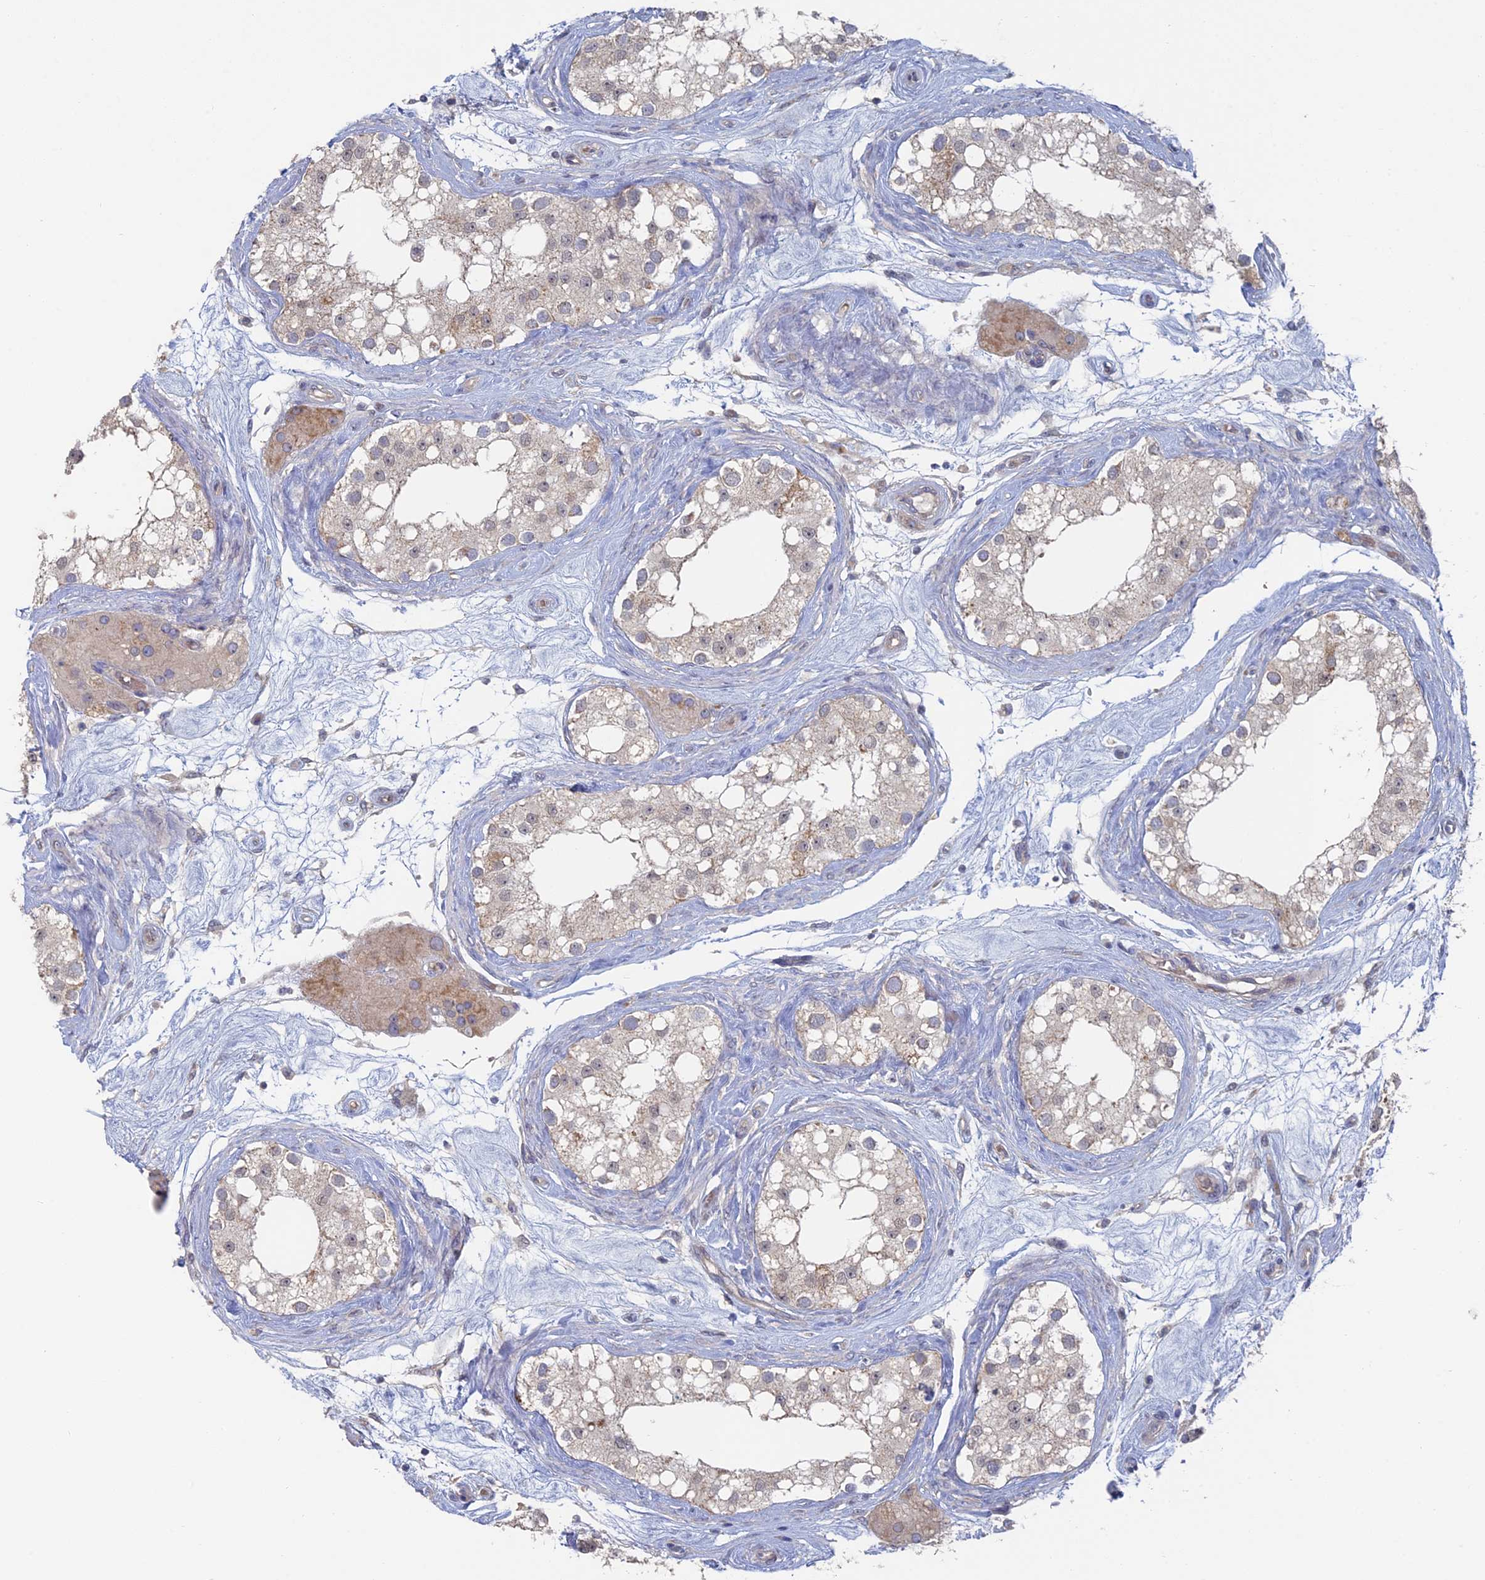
{"staining": {"intensity": "moderate", "quantity": "<25%", "location": "cytoplasmic/membranous"}, "tissue": "testis", "cell_type": "Cells in seminiferous ducts", "image_type": "normal", "snomed": [{"axis": "morphology", "description": "Normal tissue, NOS"}, {"axis": "topography", "description": "Testis"}], "caption": "High-magnification brightfield microscopy of normal testis stained with DAB (brown) and counterstained with hematoxylin (blue). cells in seminiferous ducts exhibit moderate cytoplasmic/membranous staining is appreciated in about<25% of cells. Using DAB (brown) and hematoxylin (blue) stains, captured at high magnification using brightfield microscopy.", "gene": "TBC1D30", "patient": {"sex": "male", "age": 84}}